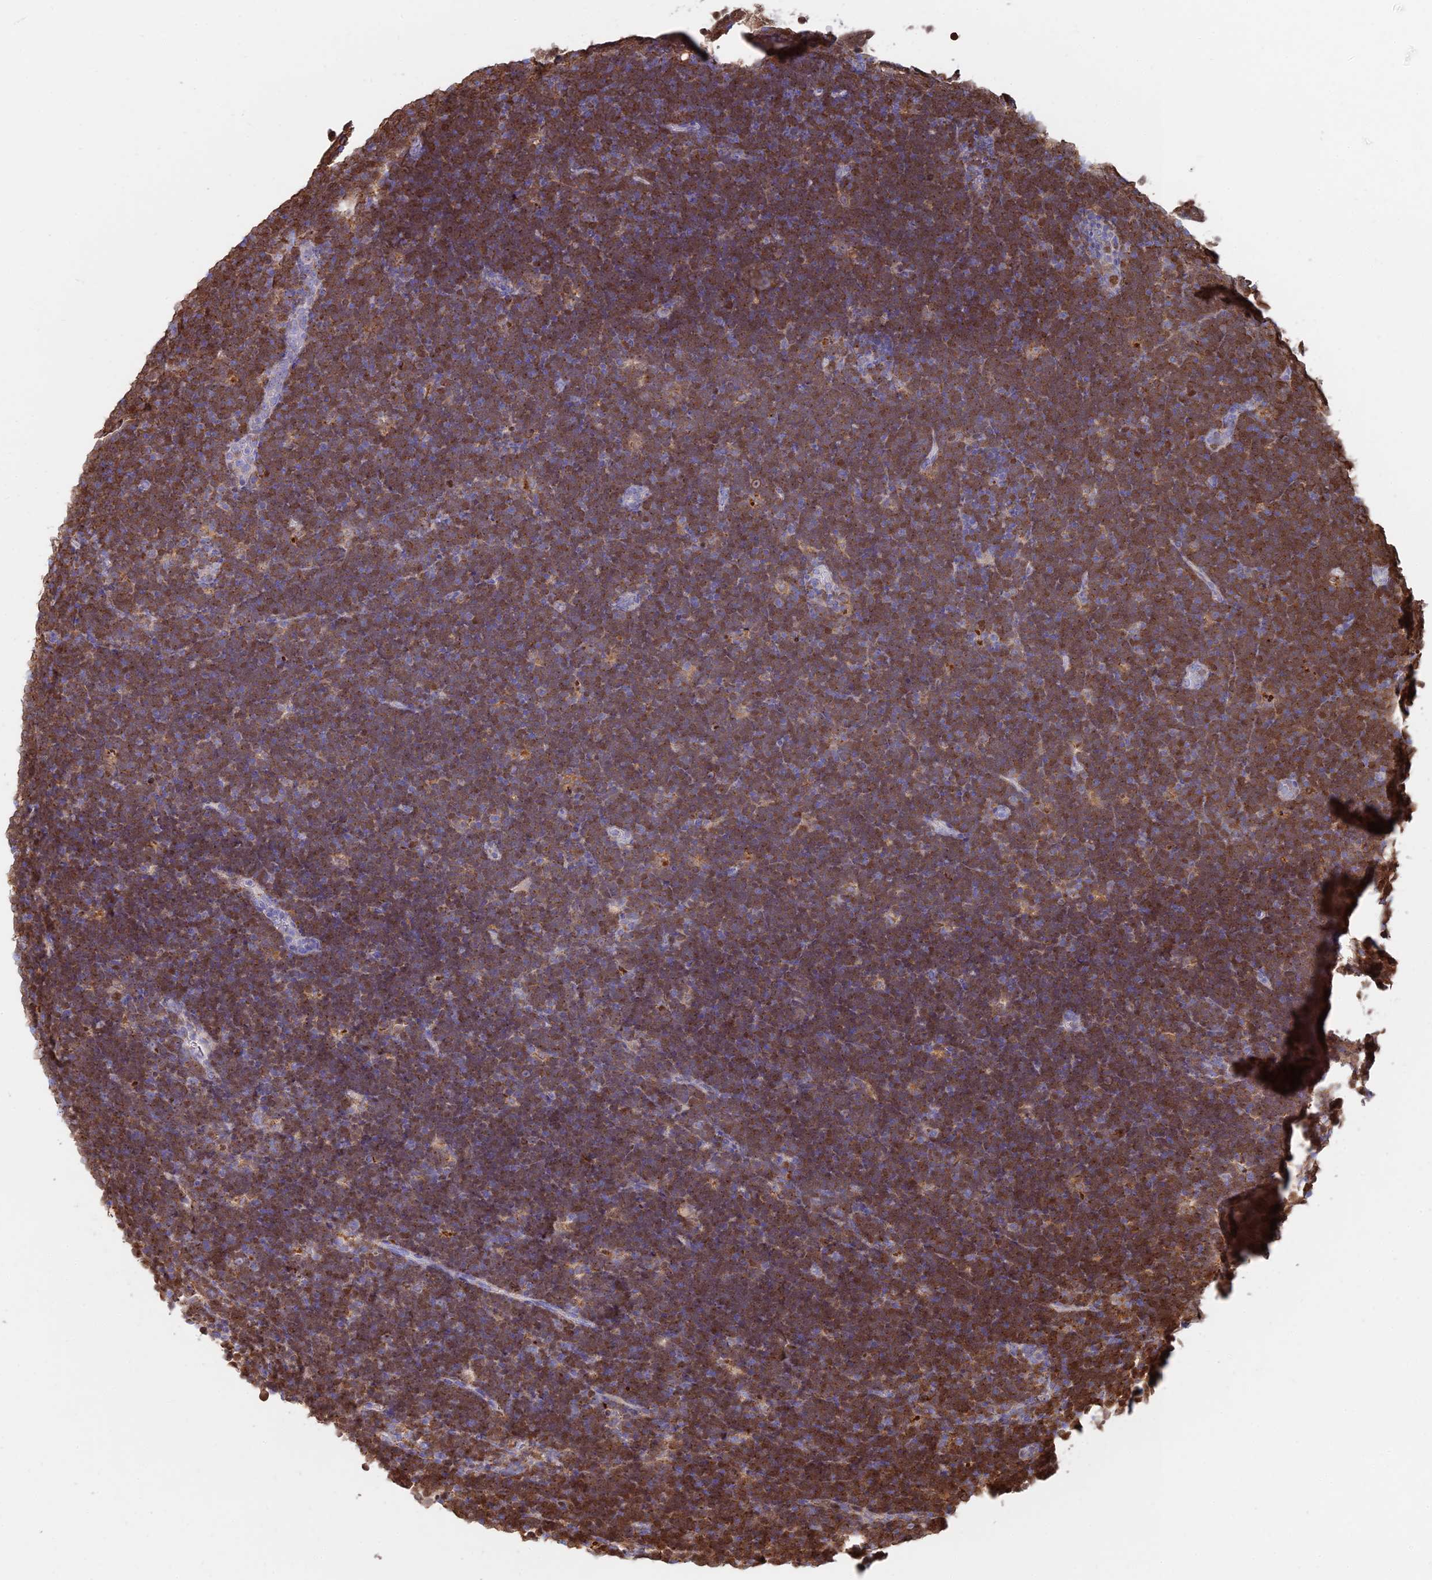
{"staining": {"intensity": "moderate", "quantity": ">75%", "location": "cytoplasmic/membranous"}, "tissue": "lymphoma", "cell_type": "Tumor cells", "image_type": "cancer", "snomed": [{"axis": "morphology", "description": "Malignant lymphoma, non-Hodgkin's type, High grade"}, {"axis": "topography", "description": "Lymph node"}], "caption": "IHC of human high-grade malignant lymphoma, non-Hodgkin's type reveals medium levels of moderate cytoplasmic/membranous expression in approximately >75% of tumor cells.", "gene": "HS2ST1", "patient": {"sex": "male", "age": 13}}